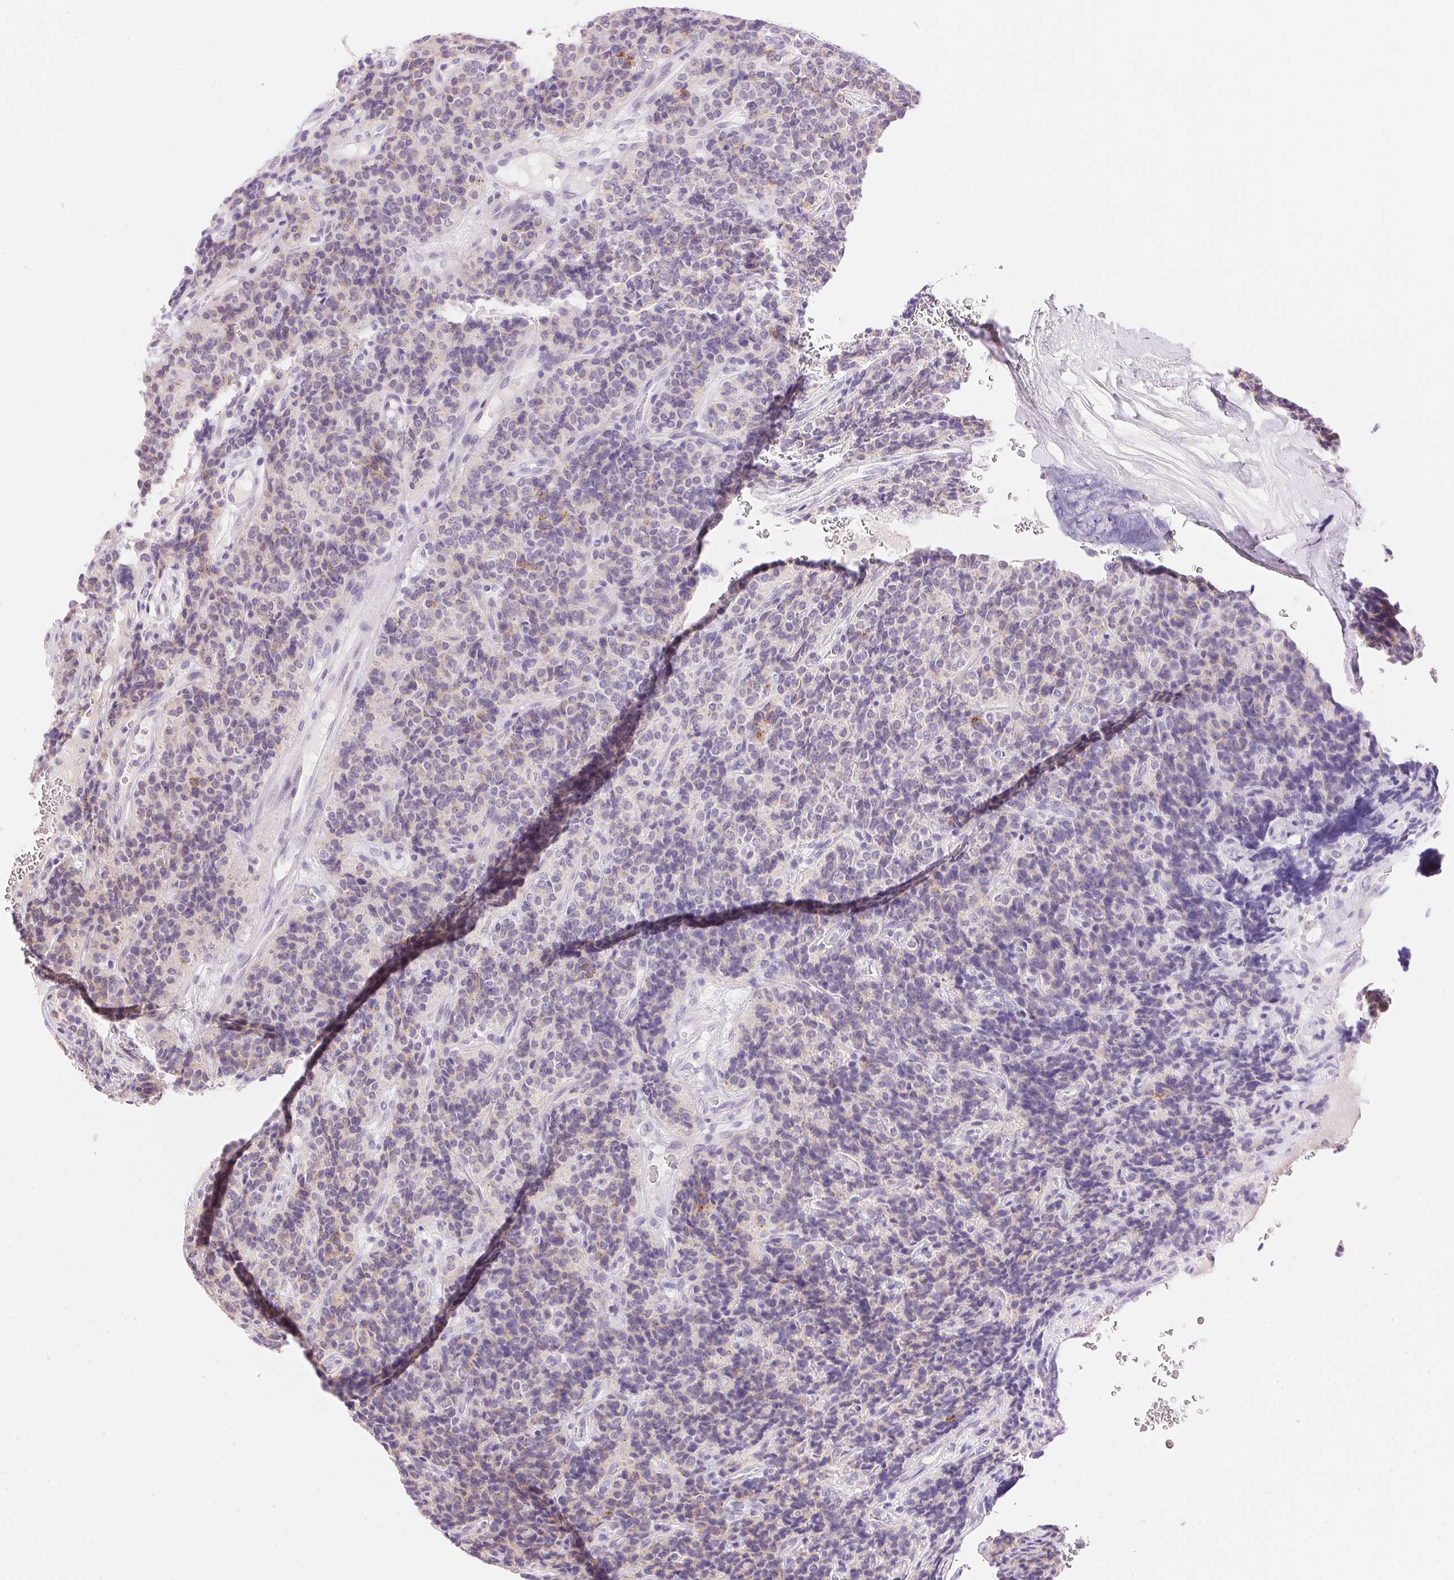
{"staining": {"intensity": "moderate", "quantity": "<25%", "location": "cytoplasmic/membranous"}, "tissue": "carcinoid", "cell_type": "Tumor cells", "image_type": "cancer", "snomed": [{"axis": "morphology", "description": "Carcinoid, malignant, NOS"}, {"axis": "topography", "description": "Pancreas"}], "caption": "Carcinoid (malignant) was stained to show a protein in brown. There is low levels of moderate cytoplasmic/membranous expression in about <25% of tumor cells. (Brightfield microscopy of DAB IHC at high magnification).", "gene": "TEKT1", "patient": {"sex": "male", "age": 36}}